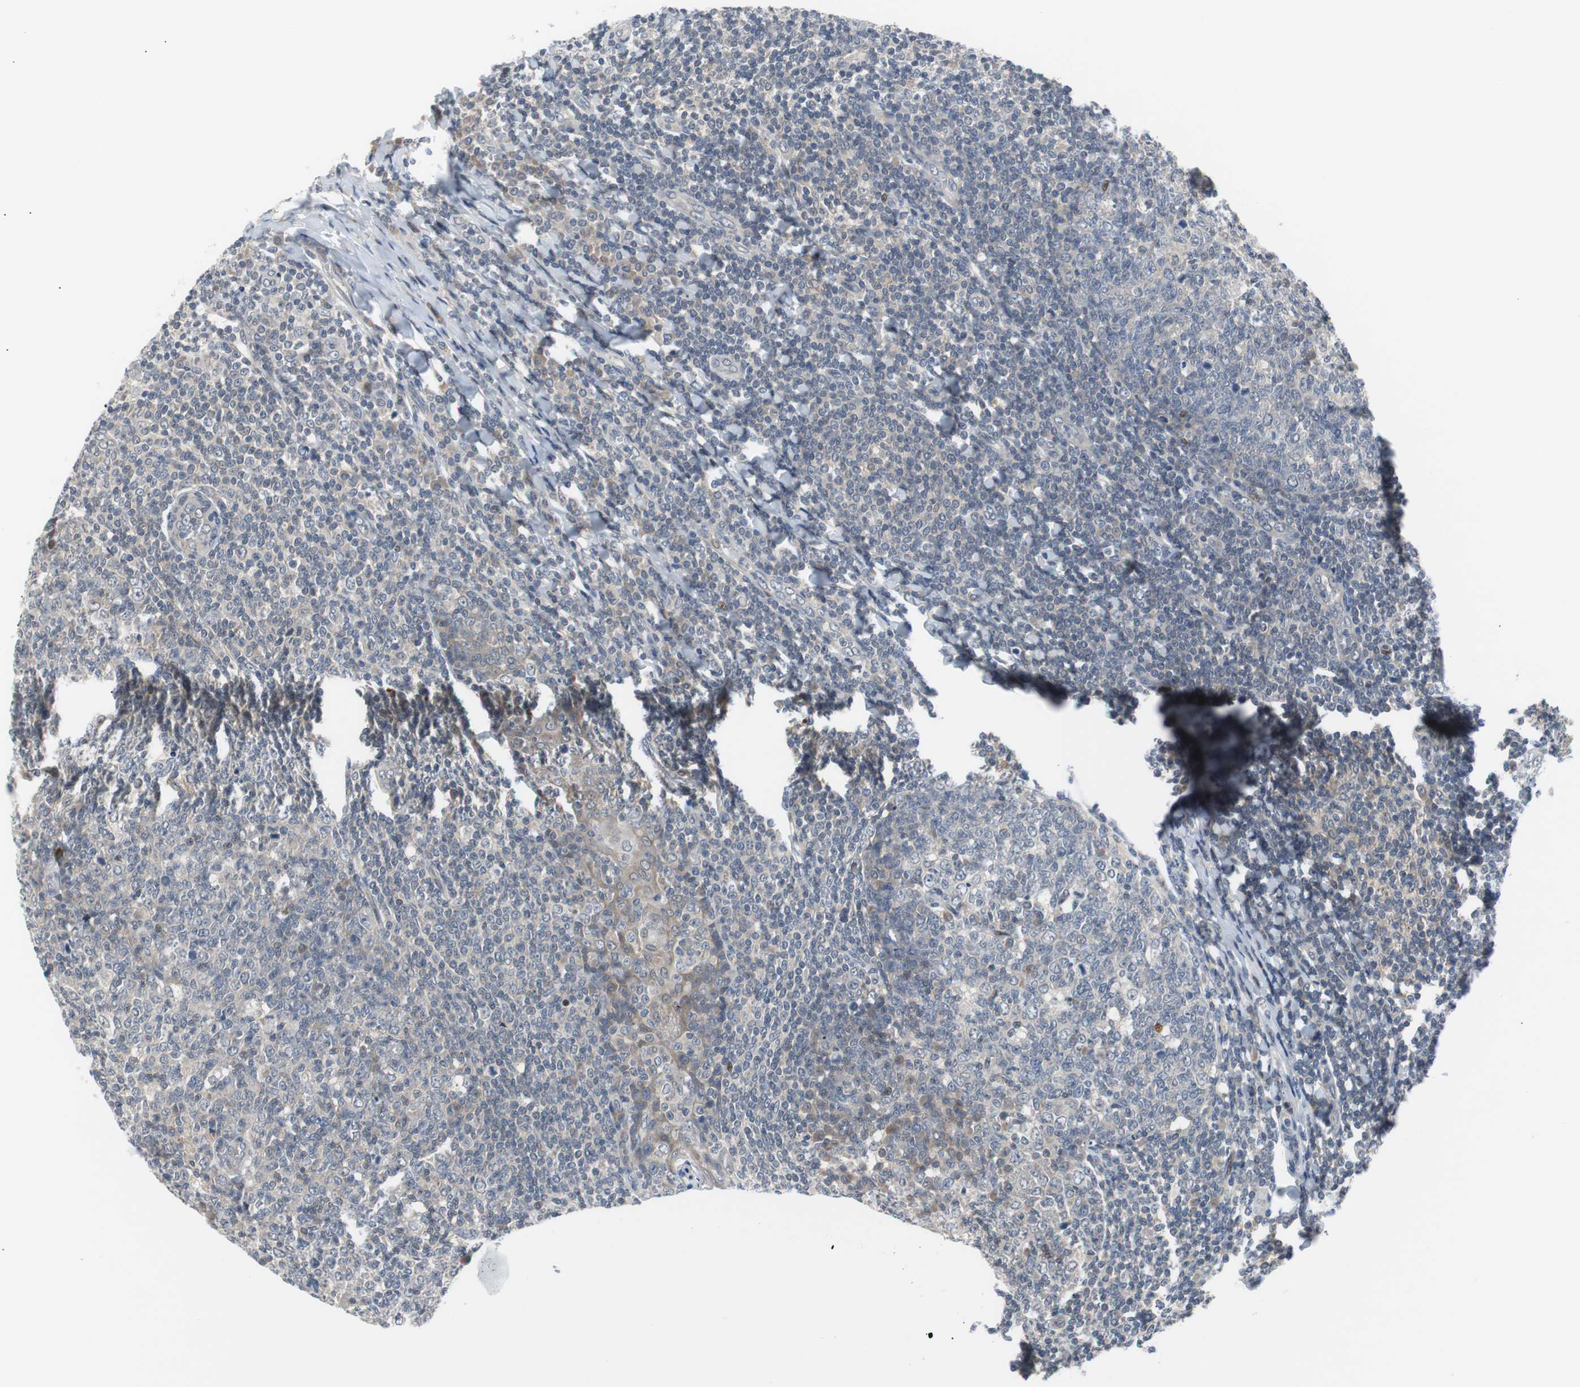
{"staining": {"intensity": "moderate", "quantity": "<25%", "location": "nuclear"}, "tissue": "tonsil", "cell_type": "Germinal center cells", "image_type": "normal", "snomed": [{"axis": "morphology", "description": "Normal tissue, NOS"}, {"axis": "topography", "description": "Tonsil"}], "caption": "Immunohistochemistry (IHC) of unremarkable human tonsil reveals low levels of moderate nuclear positivity in approximately <25% of germinal center cells.", "gene": "MAP2K4", "patient": {"sex": "male", "age": 31}}